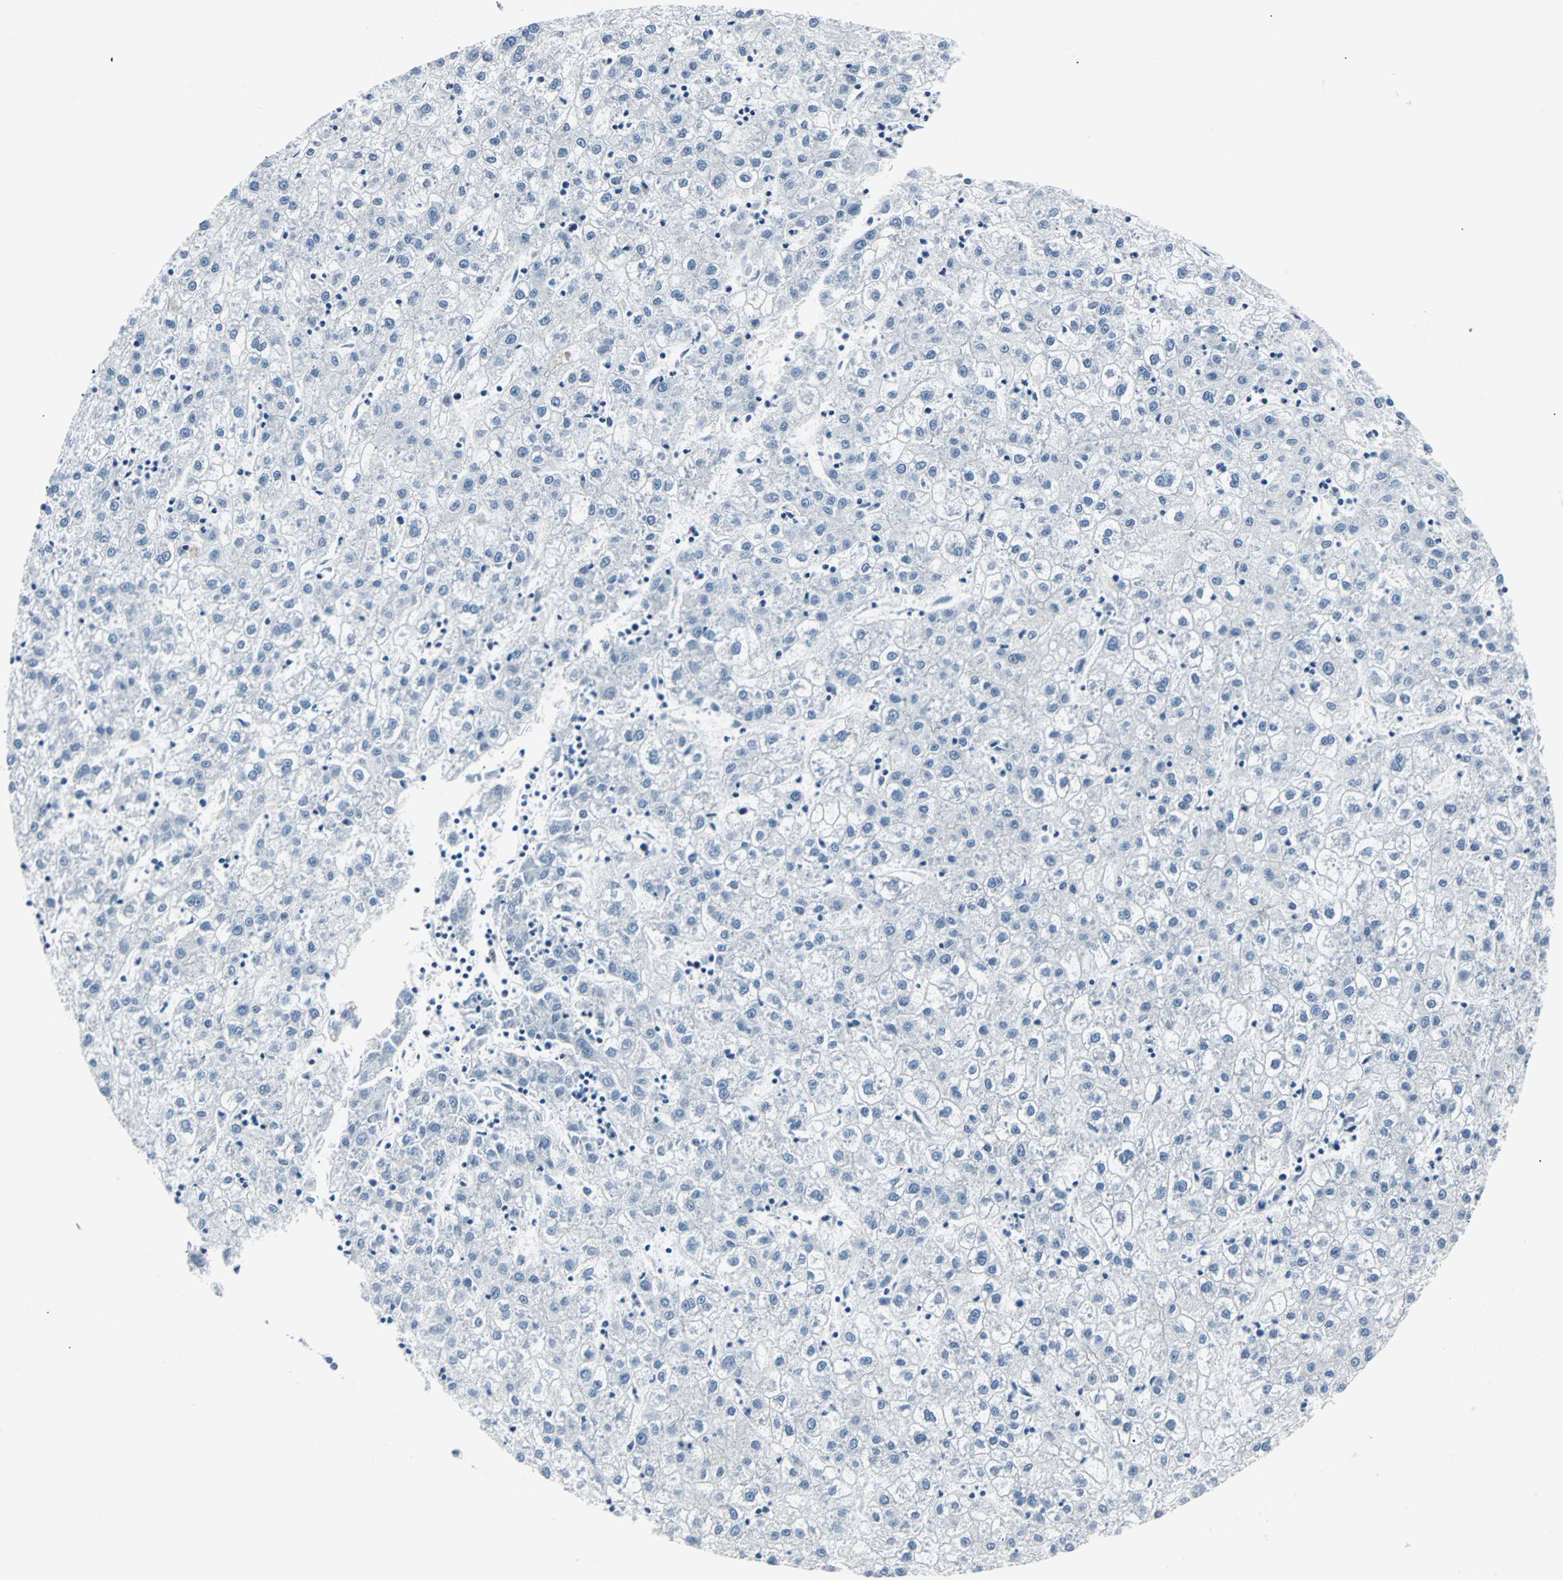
{"staining": {"intensity": "negative", "quantity": "none", "location": "none"}, "tissue": "liver cancer", "cell_type": "Tumor cells", "image_type": "cancer", "snomed": [{"axis": "morphology", "description": "Carcinoma, Hepatocellular, NOS"}, {"axis": "topography", "description": "Liver"}], "caption": "The immunohistochemistry micrograph has no significant expression in tumor cells of liver cancer (hepatocellular carcinoma) tissue.", "gene": "IL33", "patient": {"sex": "male", "age": 72}}